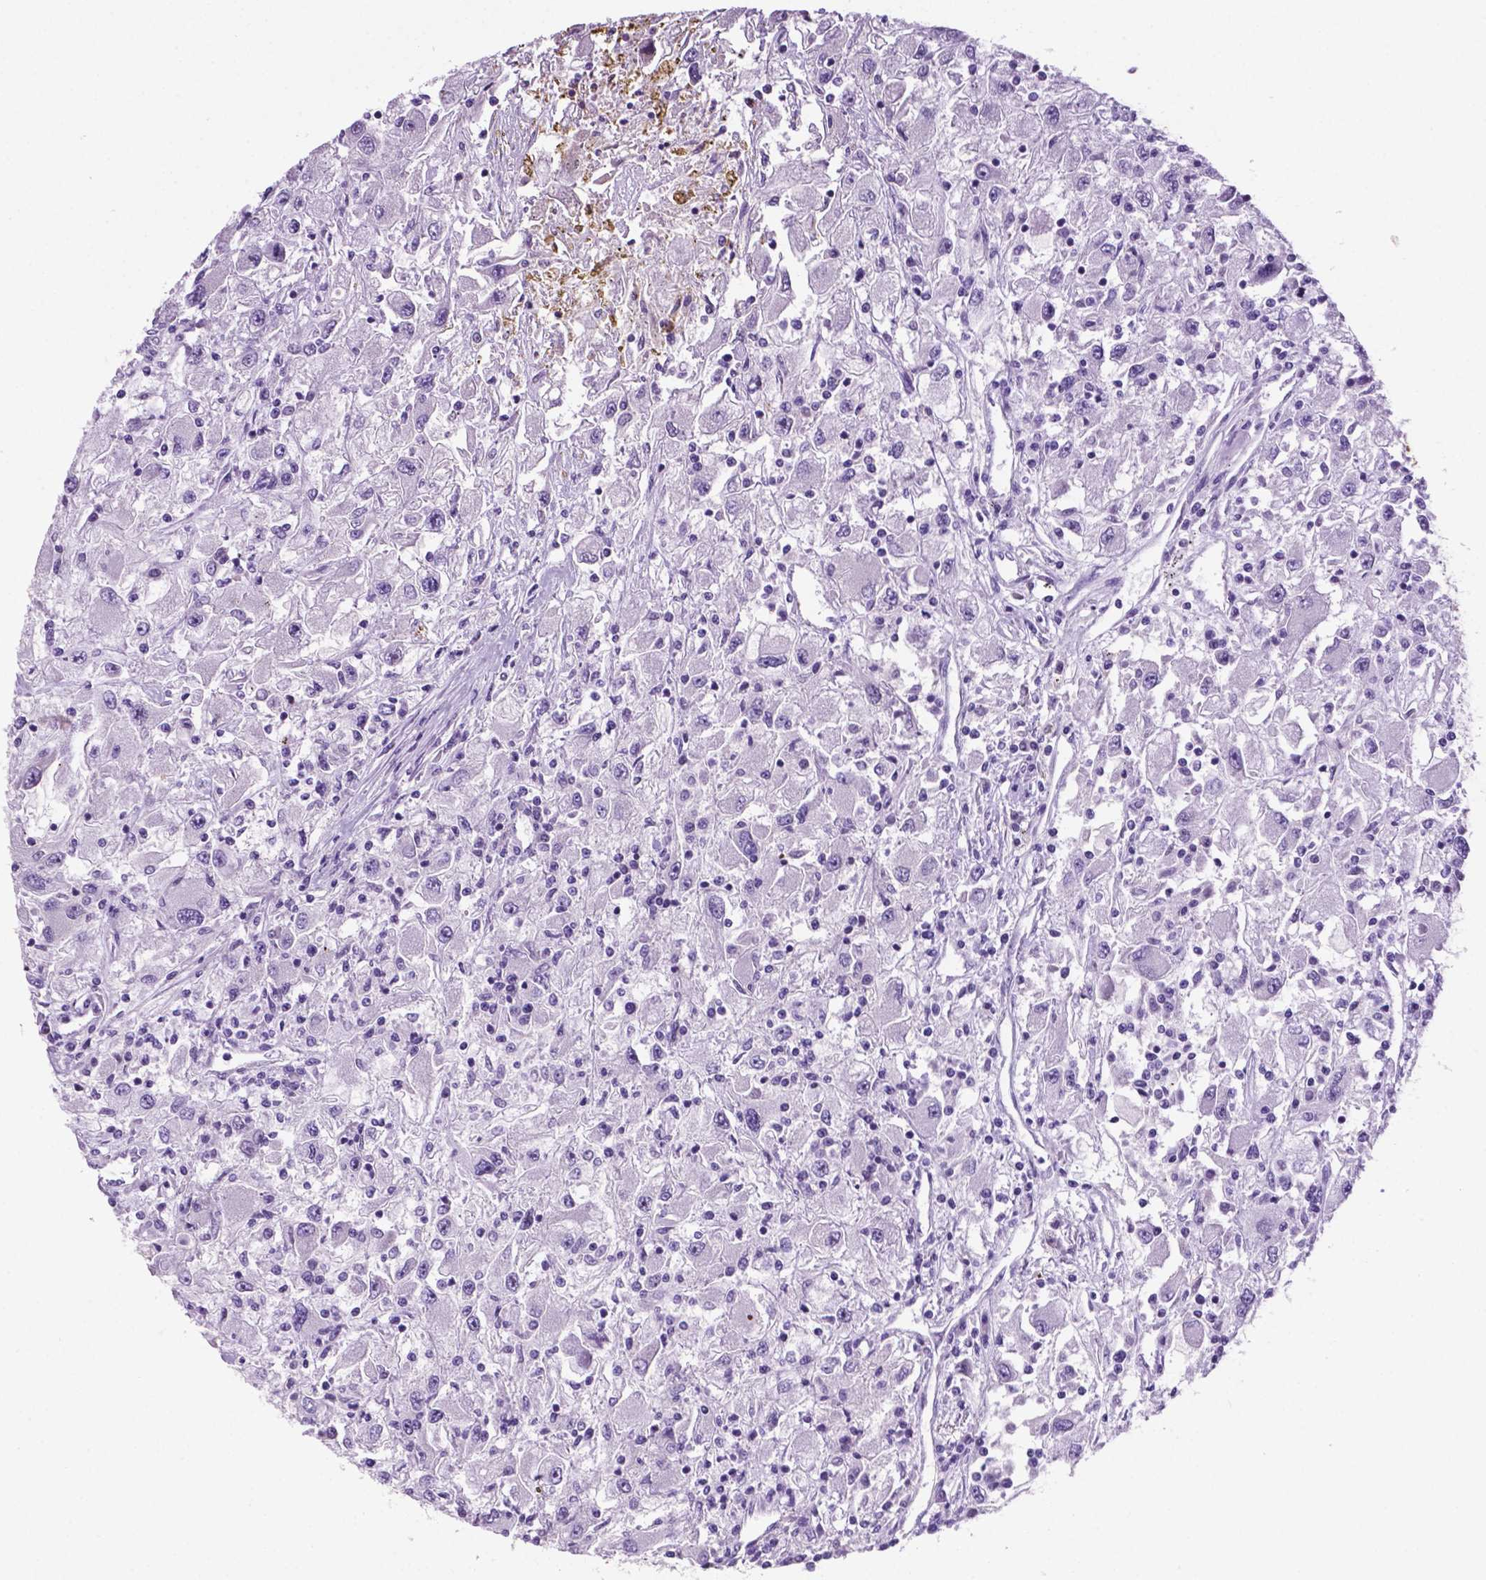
{"staining": {"intensity": "negative", "quantity": "none", "location": "none"}, "tissue": "renal cancer", "cell_type": "Tumor cells", "image_type": "cancer", "snomed": [{"axis": "morphology", "description": "Adenocarcinoma, NOS"}, {"axis": "topography", "description": "Kidney"}], "caption": "High power microscopy micrograph of an IHC micrograph of adenocarcinoma (renal), revealing no significant expression in tumor cells.", "gene": "C18orf21", "patient": {"sex": "female", "age": 67}}